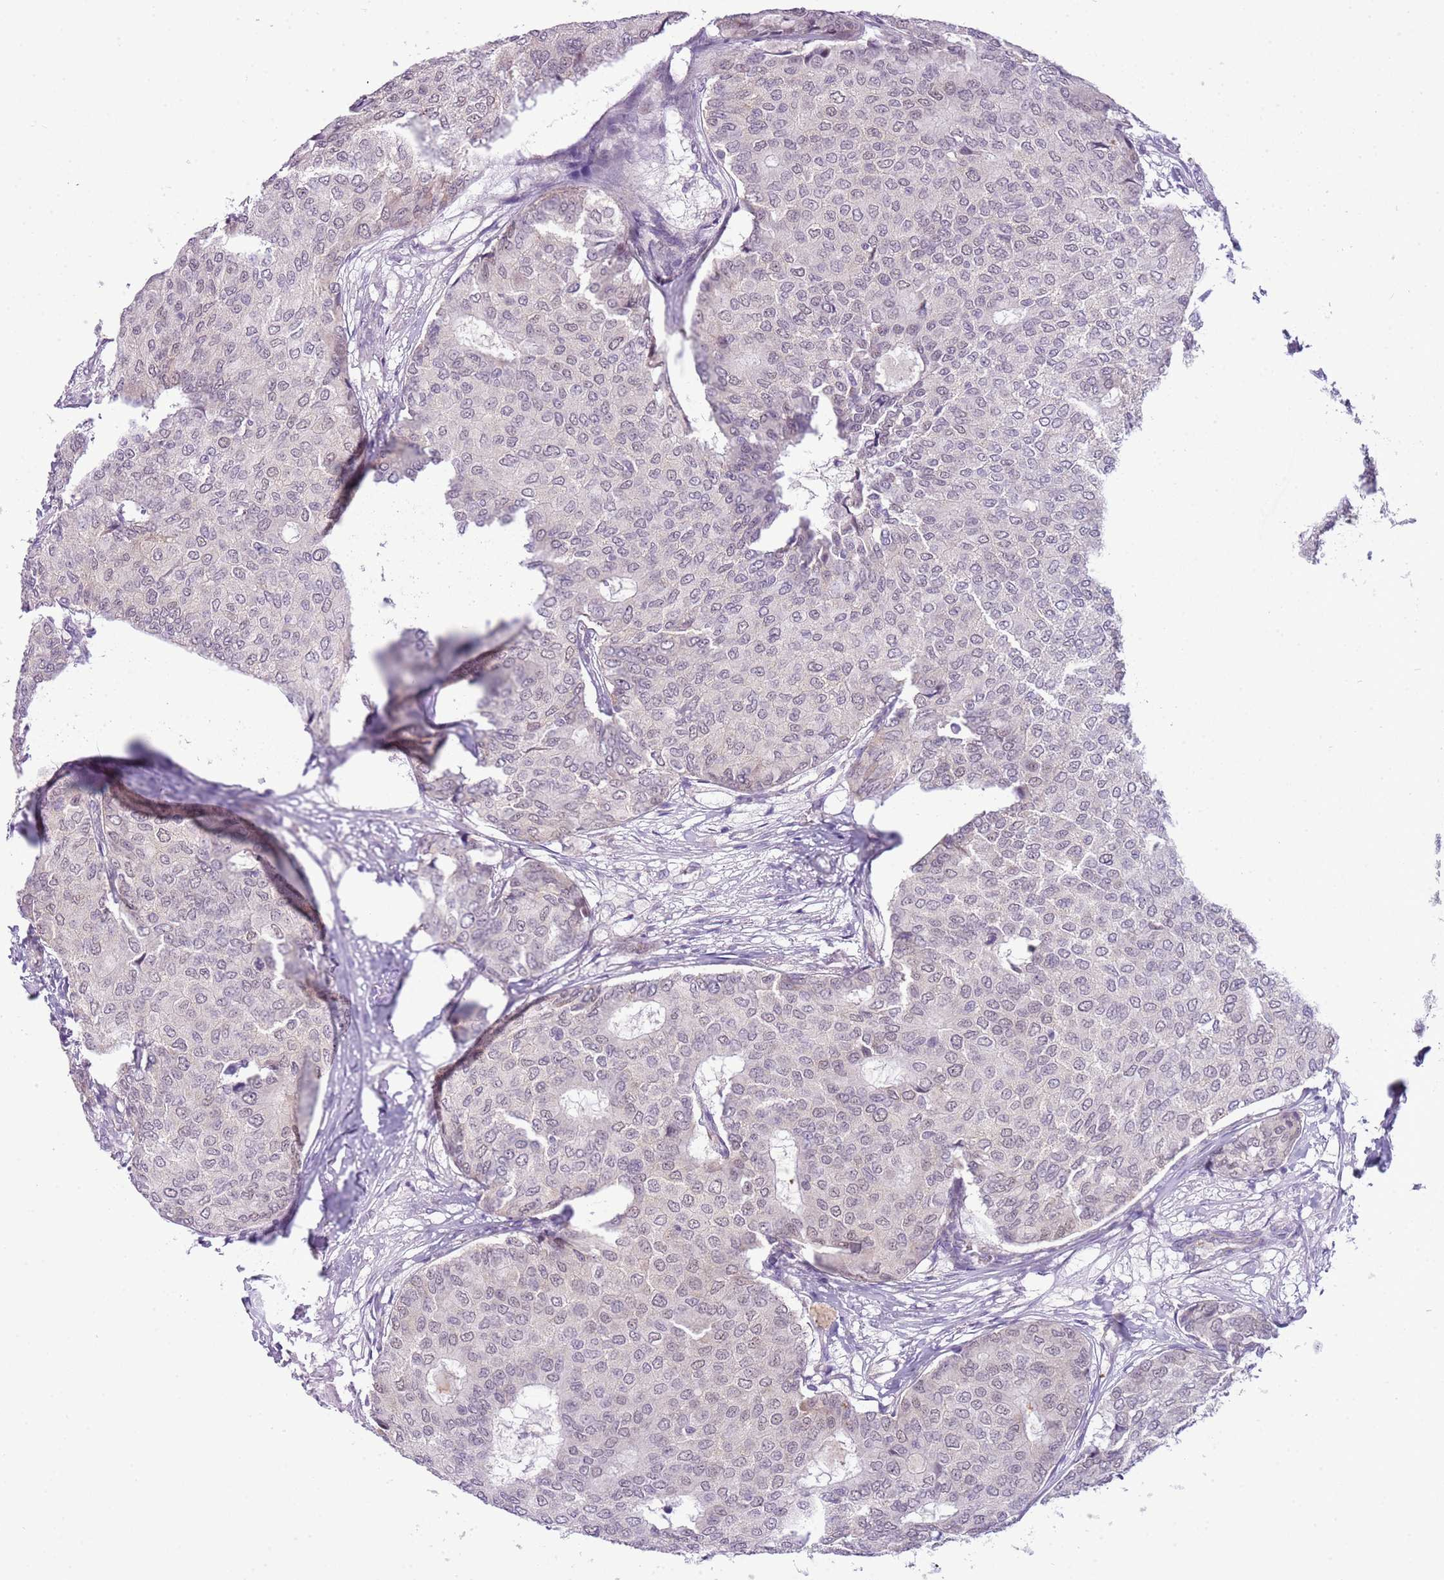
{"staining": {"intensity": "negative", "quantity": "none", "location": "none"}, "tissue": "breast cancer", "cell_type": "Tumor cells", "image_type": "cancer", "snomed": [{"axis": "morphology", "description": "Duct carcinoma"}, {"axis": "topography", "description": "Breast"}], "caption": "Invasive ductal carcinoma (breast) was stained to show a protein in brown. There is no significant expression in tumor cells.", "gene": "FAM120C", "patient": {"sex": "female", "age": 75}}